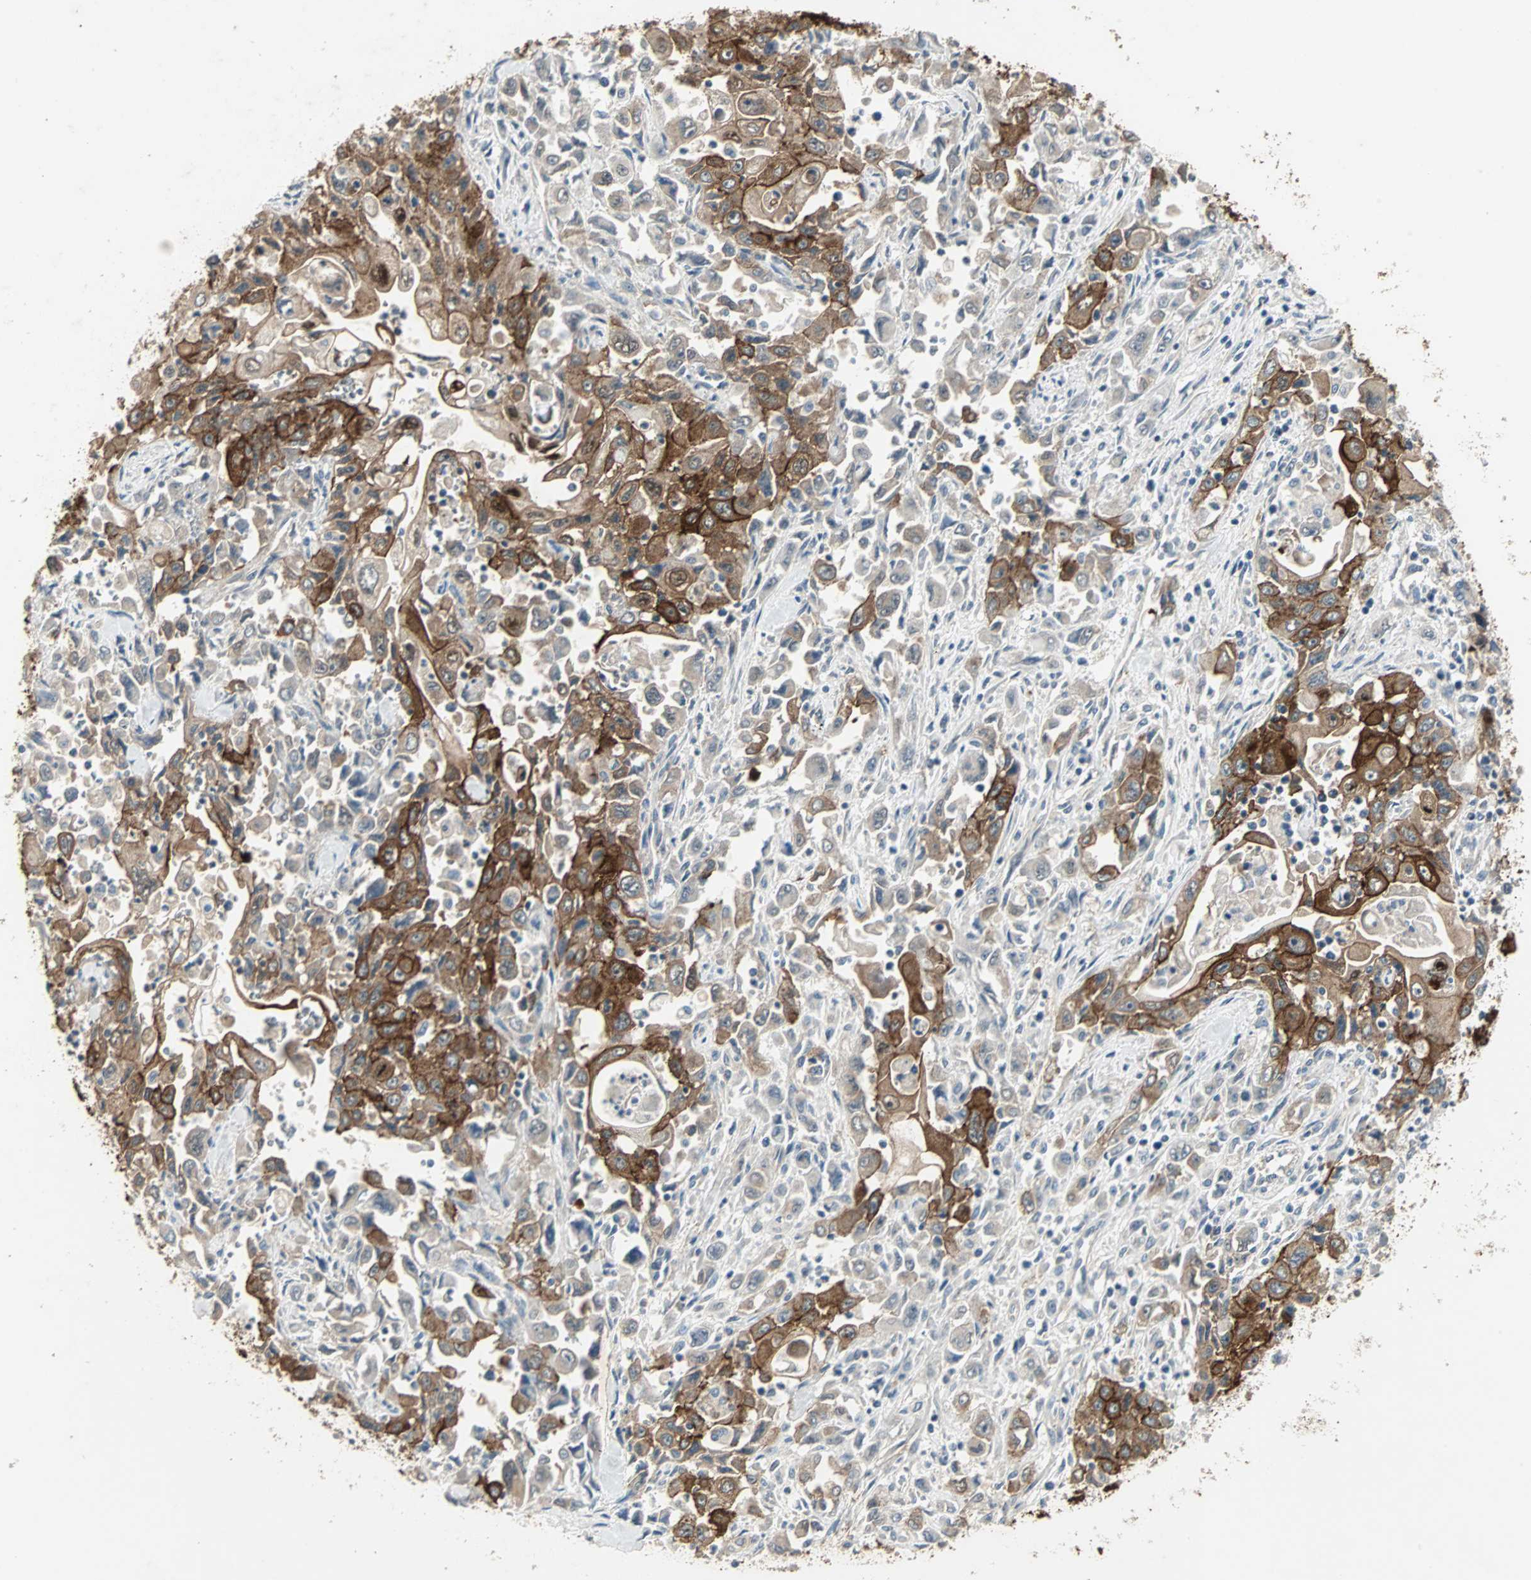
{"staining": {"intensity": "moderate", "quantity": ">75%", "location": "cytoplasmic/membranous"}, "tissue": "pancreatic cancer", "cell_type": "Tumor cells", "image_type": "cancer", "snomed": [{"axis": "morphology", "description": "Adenocarcinoma, NOS"}, {"axis": "topography", "description": "Pancreas"}], "caption": "Pancreatic cancer (adenocarcinoma) was stained to show a protein in brown. There is medium levels of moderate cytoplasmic/membranous staining in approximately >75% of tumor cells. The staining is performed using DAB brown chromogen to label protein expression. The nuclei are counter-stained blue using hematoxylin.", "gene": "CMC2", "patient": {"sex": "male", "age": 70}}